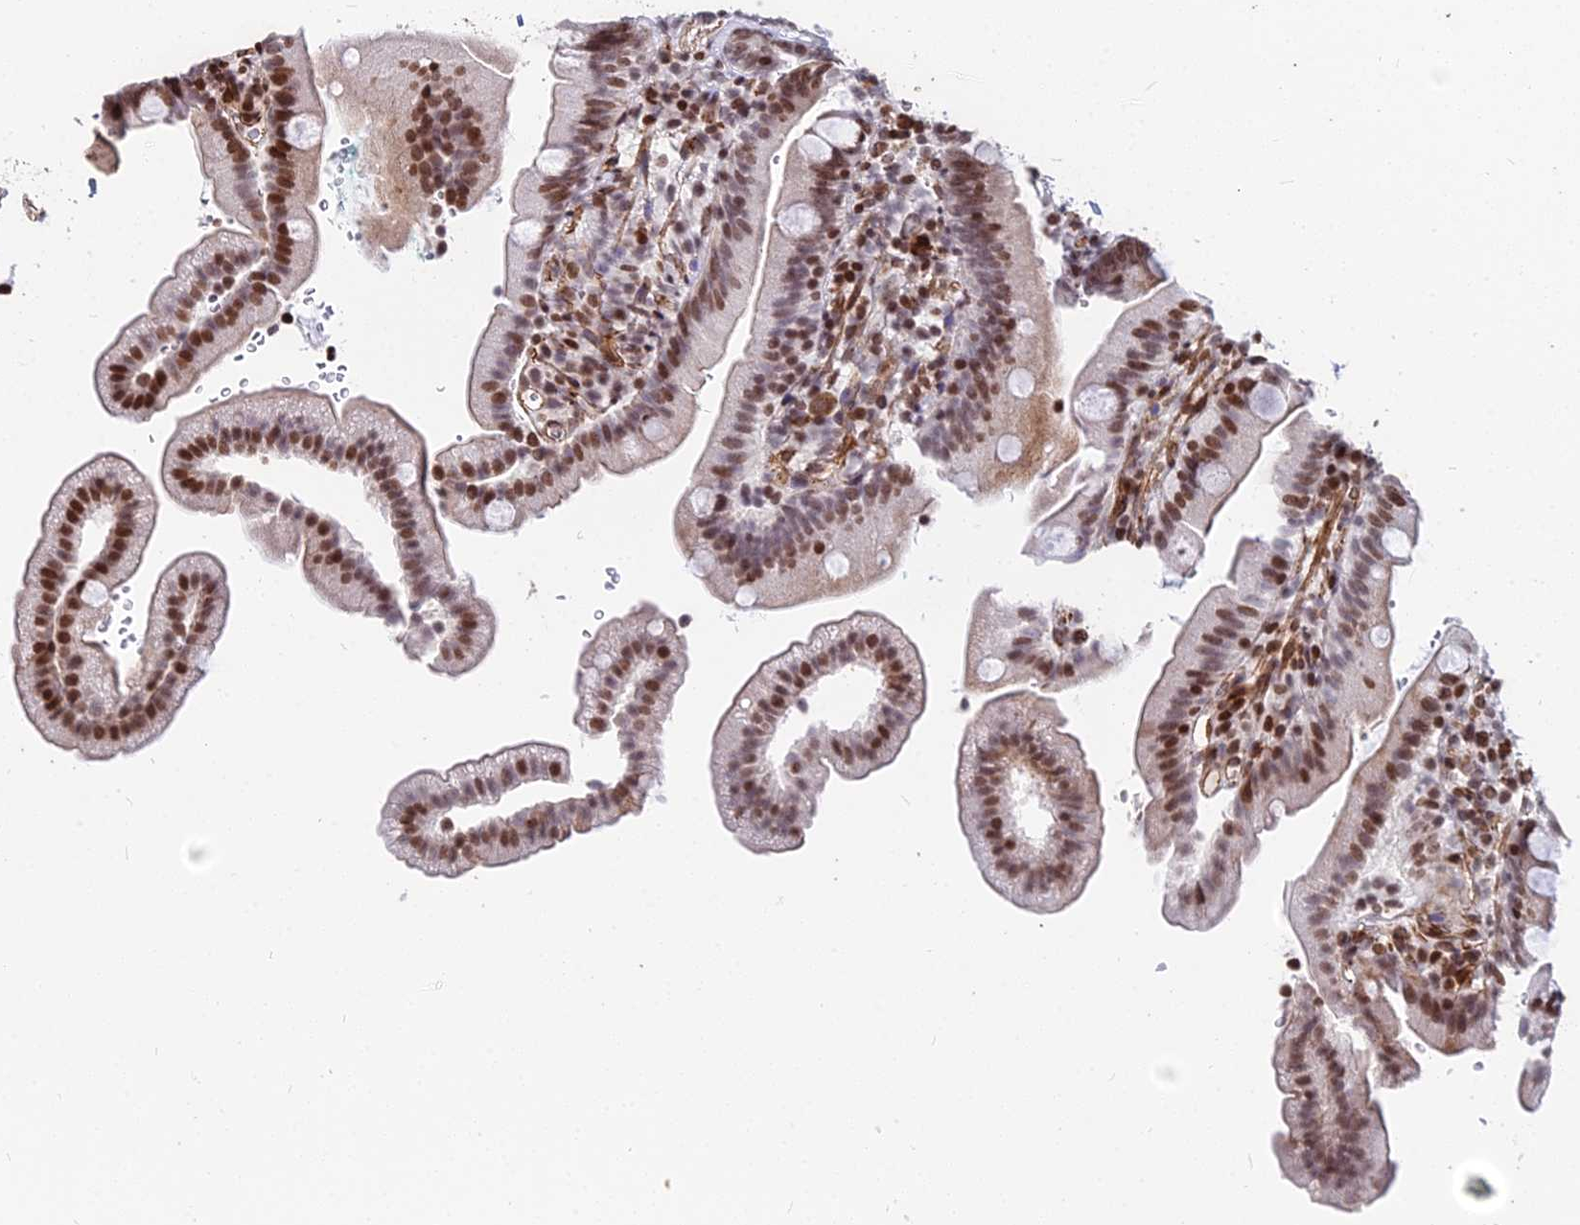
{"staining": {"intensity": "strong", "quantity": ">75%", "location": "nuclear"}, "tissue": "duodenum", "cell_type": "Glandular cells", "image_type": "normal", "snomed": [{"axis": "morphology", "description": "Normal tissue, NOS"}, {"axis": "topography", "description": "Duodenum"}], "caption": "Duodenum stained with a brown dye reveals strong nuclear positive expression in approximately >75% of glandular cells.", "gene": "NYAP2", "patient": {"sex": "female", "age": 67}}